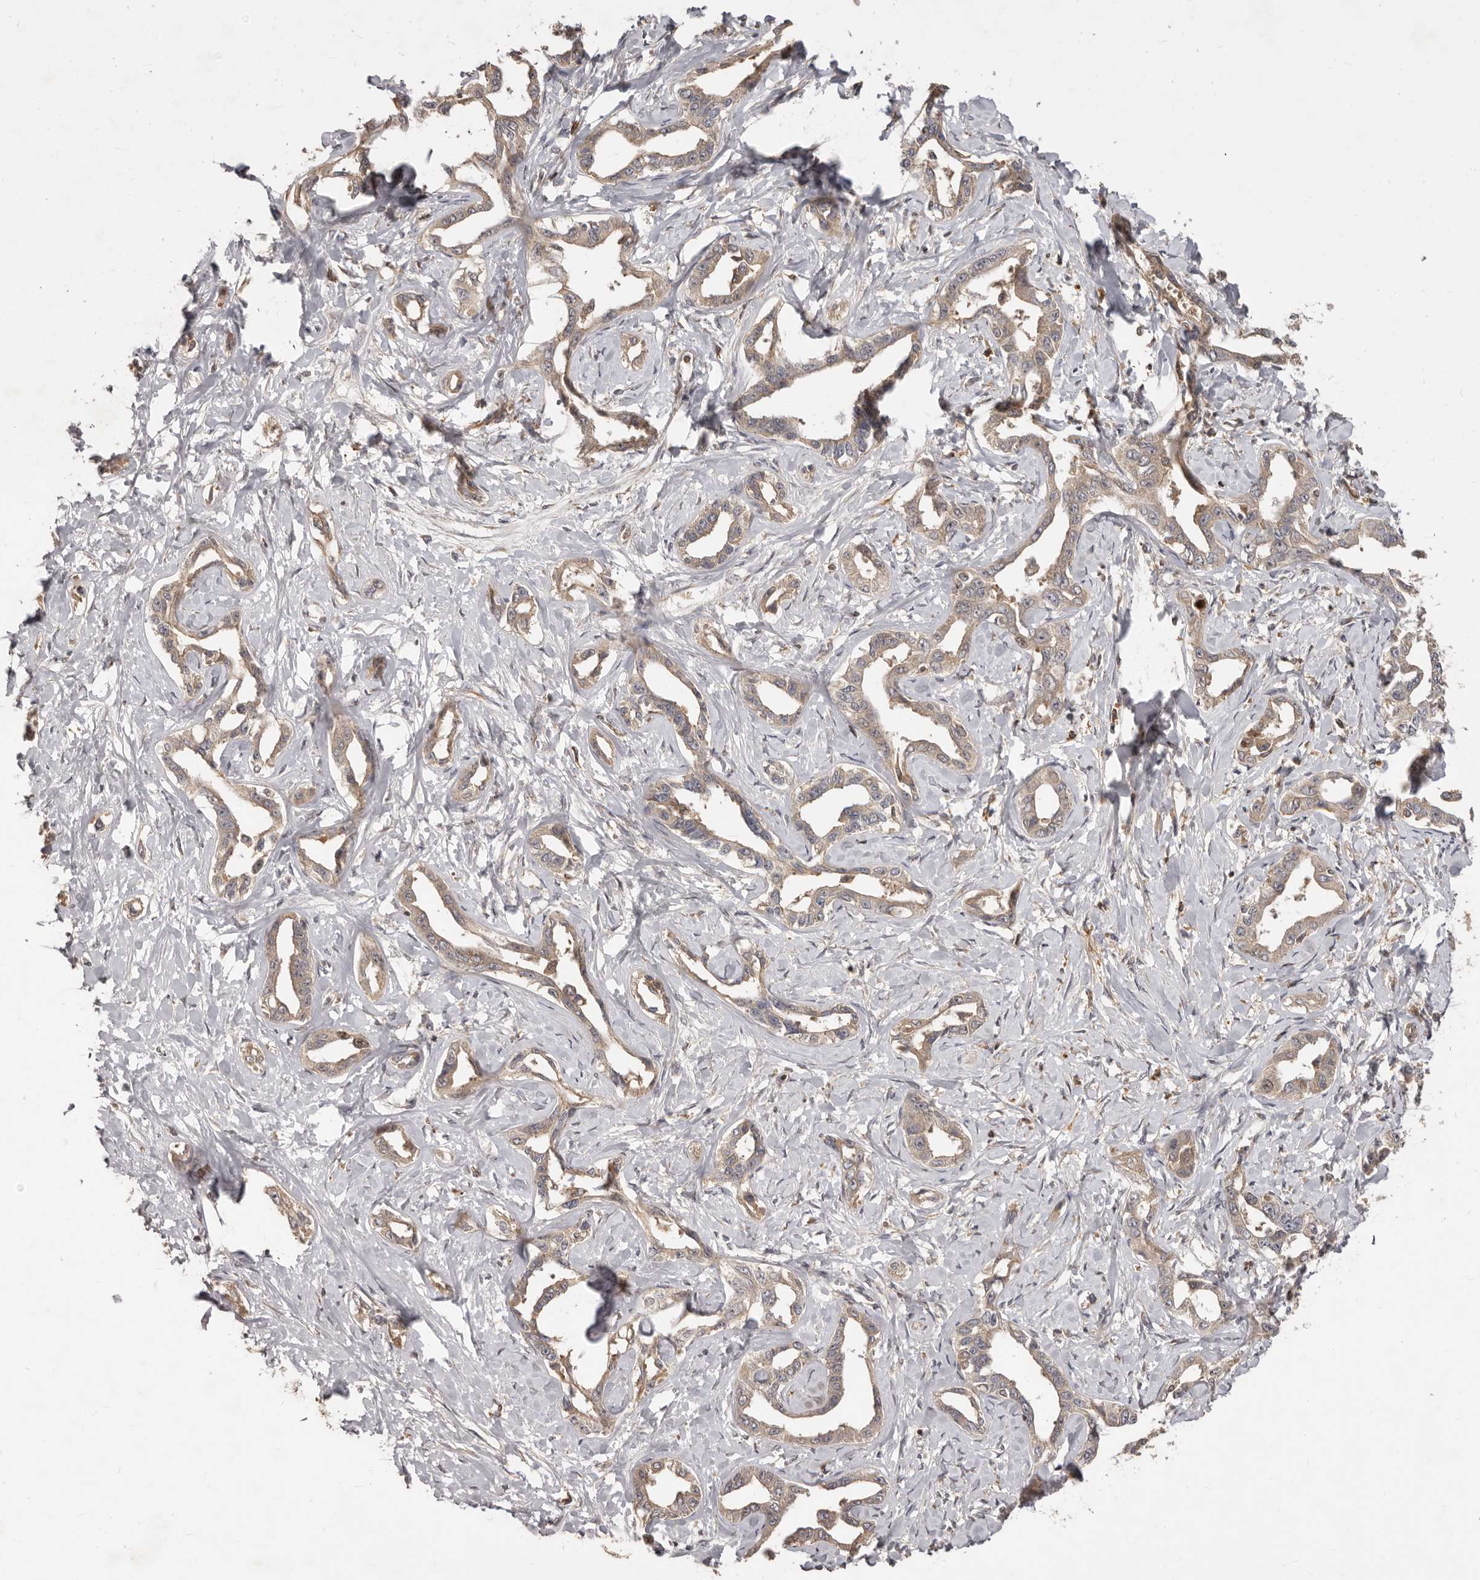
{"staining": {"intensity": "weak", "quantity": ">75%", "location": "cytoplasmic/membranous"}, "tissue": "liver cancer", "cell_type": "Tumor cells", "image_type": "cancer", "snomed": [{"axis": "morphology", "description": "Cholangiocarcinoma"}, {"axis": "topography", "description": "Liver"}], "caption": "DAB immunohistochemical staining of liver cancer demonstrates weak cytoplasmic/membranous protein staining in about >75% of tumor cells. (Stains: DAB (3,3'-diaminobenzidine) in brown, nuclei in blue, Microscopy: brightfield microscopy at high magnification).", "gene": "RNF187", "patient": {"sex": "male", "age": 59}}